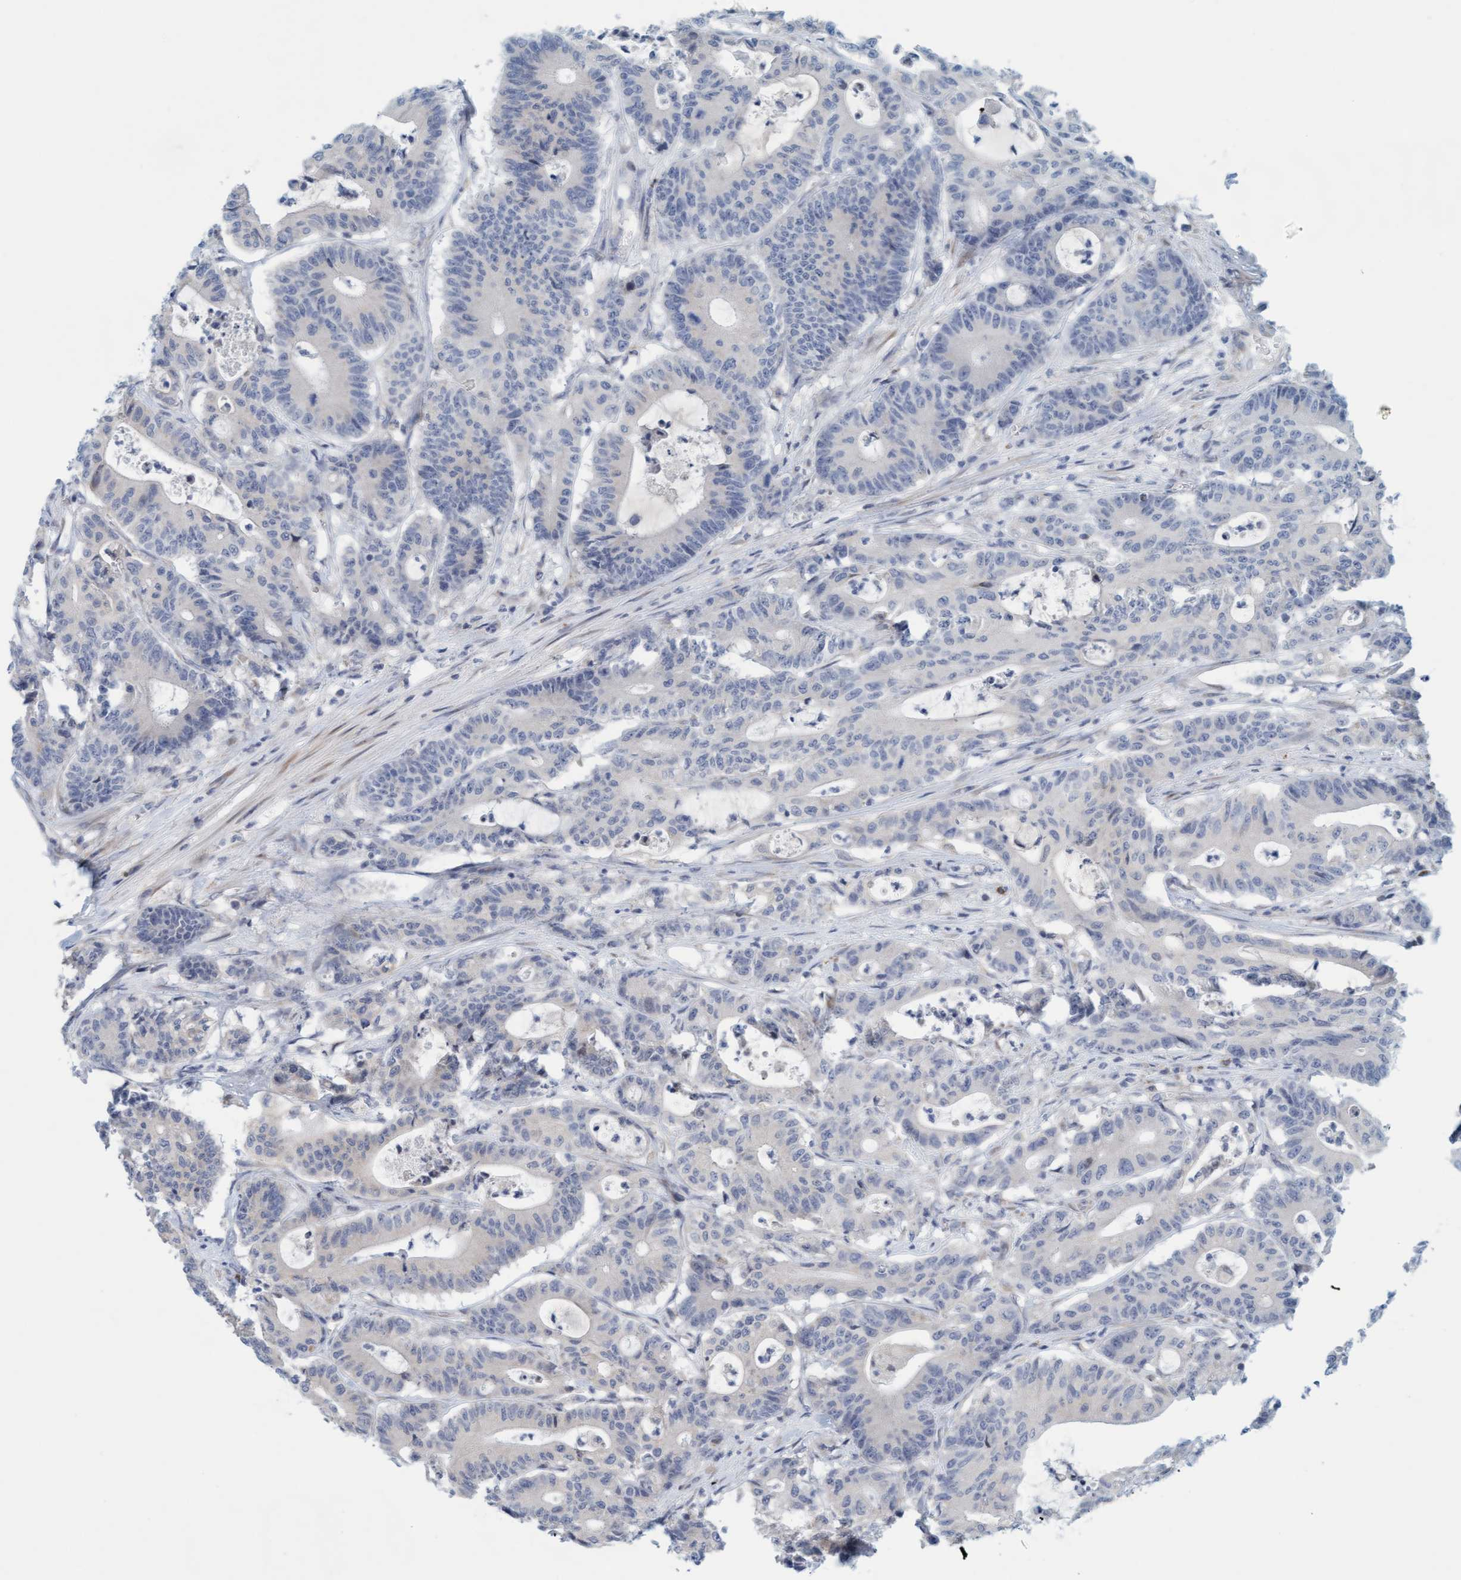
{"staining": {"intensity": "negative", "quantity": "none", "location": "none"}, "tissue": "colorectal cancer", "cell_type": "Tumor cells", "image_type": "cancer", "snomed": [{"axis": "morphology", "description": "Adenocarcinoma, NOS"}, {"axis": "topography", "description": "Colon"}], "caption": "The immunohistochemistry micrograph has no significant staining in tumor cells of colorectal cancer (adenocarcinoma) tissue.", "gene": "ZC3H3", "patient": {"sex": "female", "age": 84}}